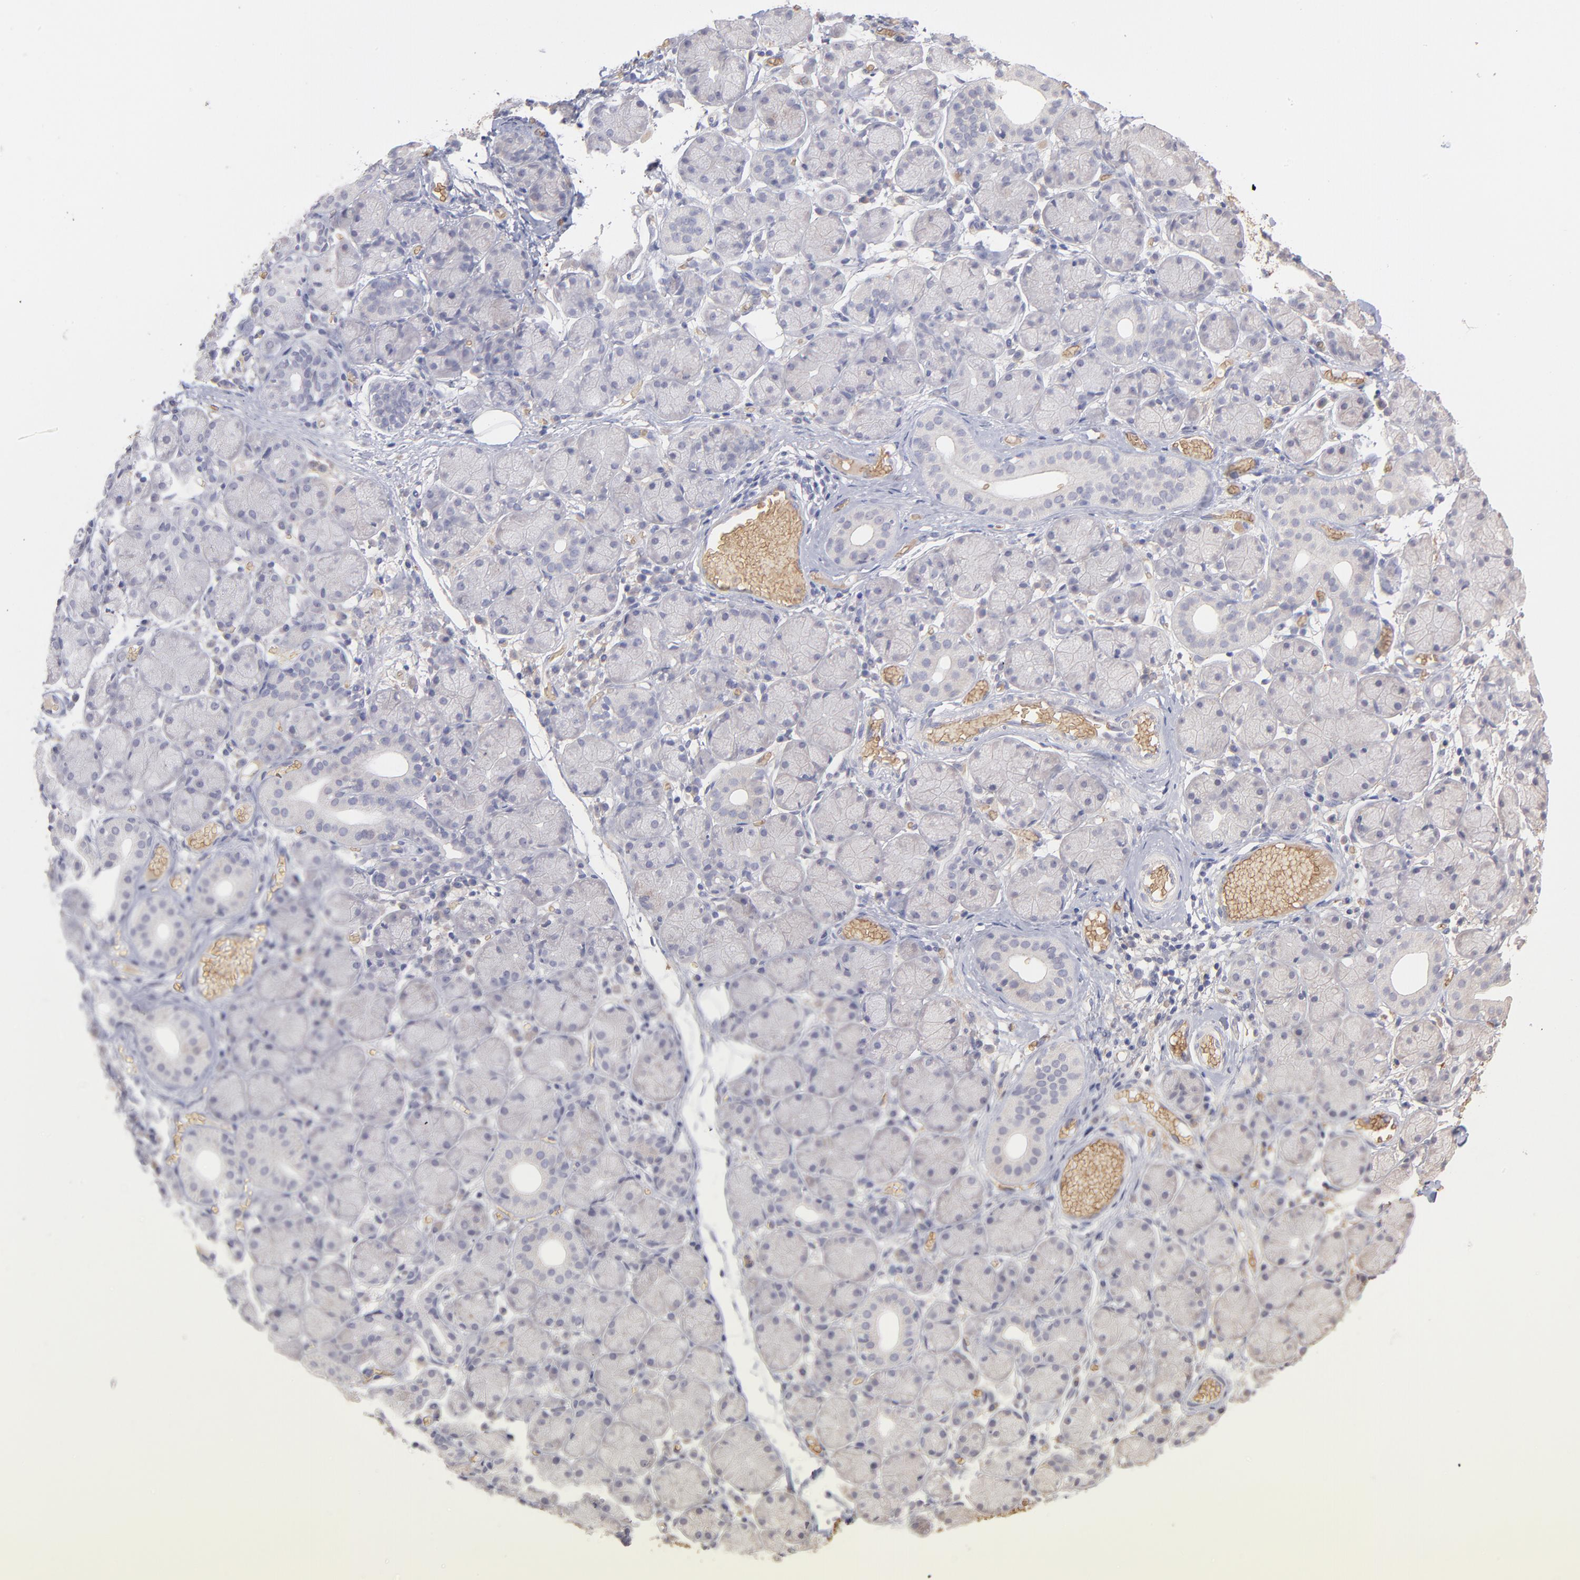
{"staining": {"intensity": "negative", "quantity": "none", "location": "none"}, "tissue": "salivary gland", "cell_type": "Glandular cells", "image_type": "normal", "snomed": [{"axis": "morphology", "description": "Normal tissue, NOS"}, {"axis": "topography", "description": "Salivary gland"}], "caption": "This is an immunohistochemistry histopathology image of unremarkable human salivary gland. There is no staining in glandular cells.", "gene": "F13B", "patient": {"sex": "female", "age": 24}}